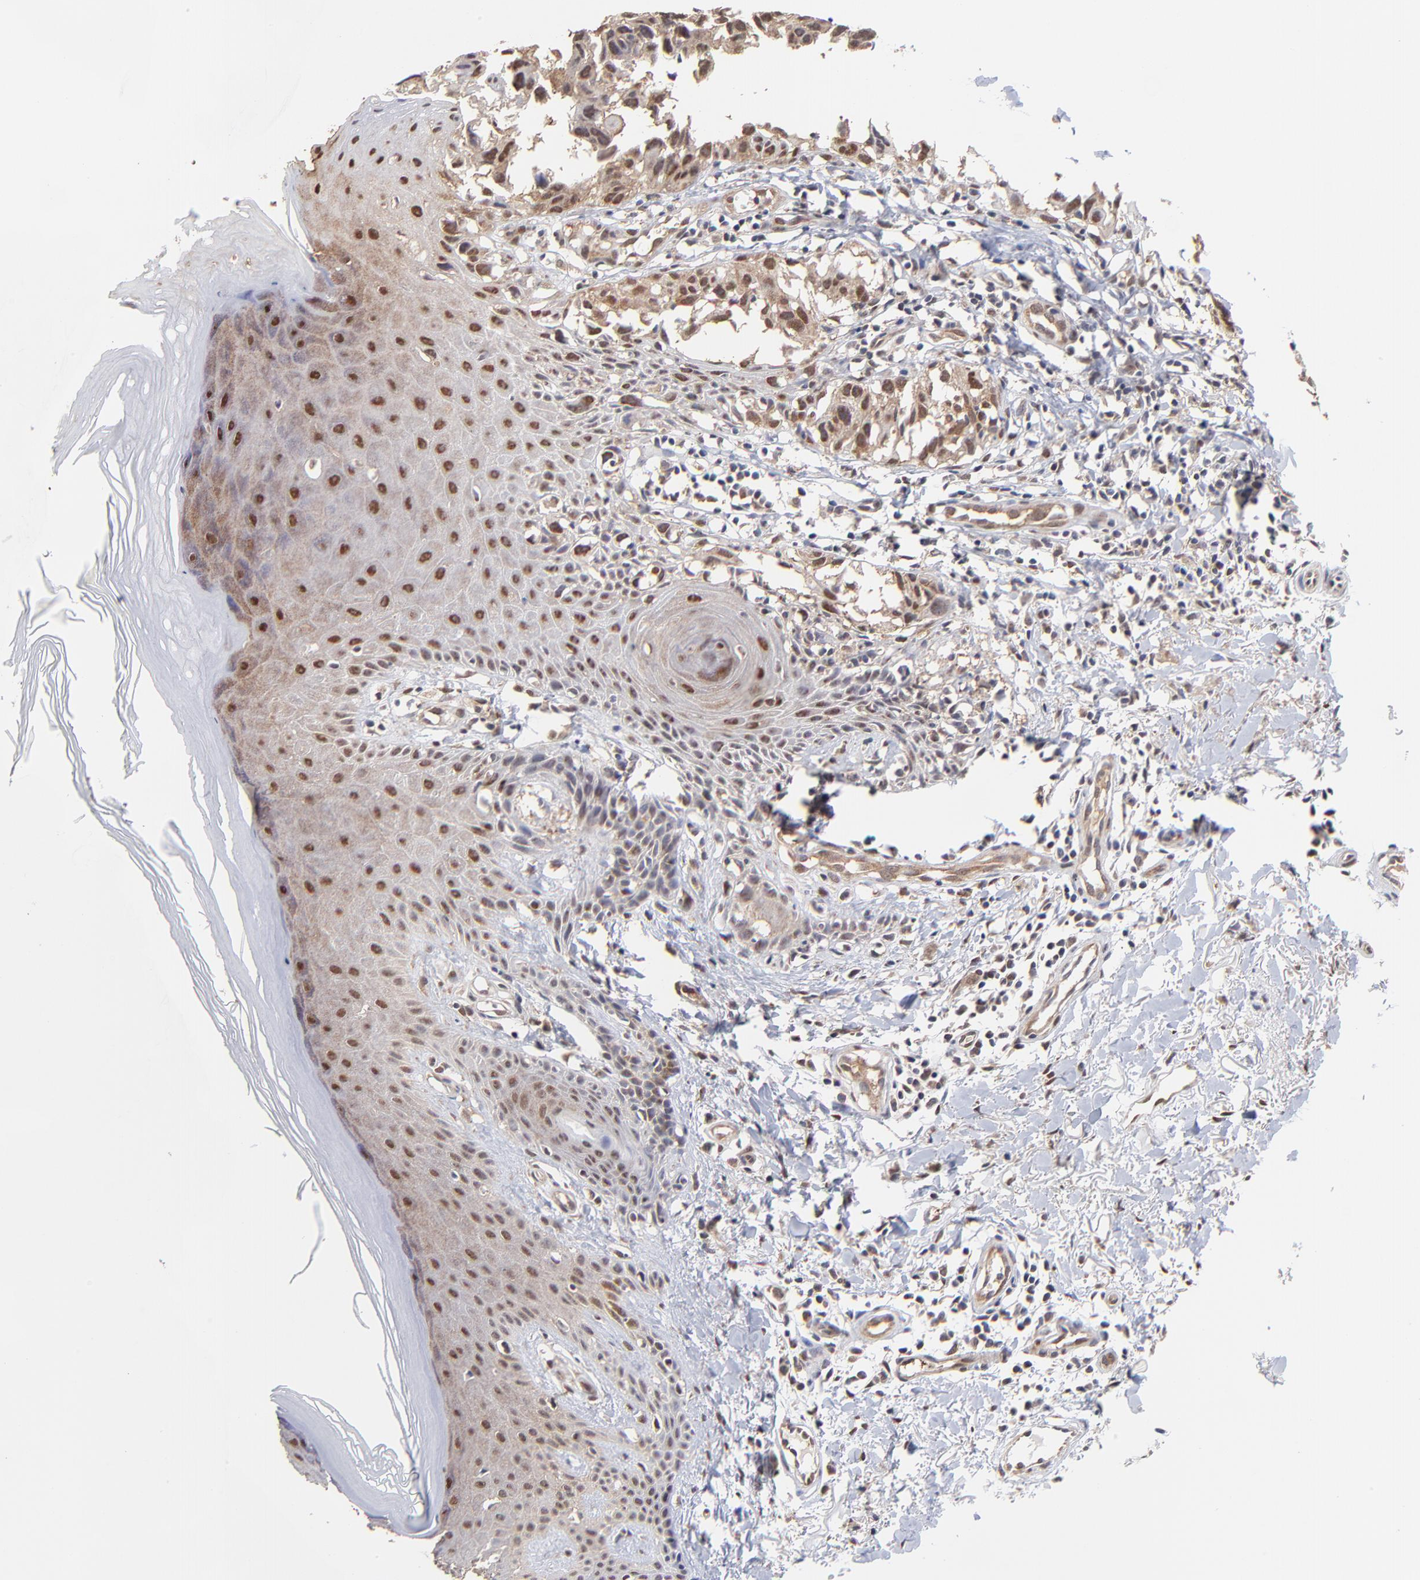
{"staining": {"intensity": "moderate", "quantity": ">75%", "location": "nuclear"}, "tissue": "melanoma", "cell_type": "Tumor cells", "image_type": "cancer", "snomed": [{"axis": "morphology", "description": "Malignant melanoma, NOS"}, {"axis": "topography", "description": "Skin"}], "caption": "Immunohistochemical staining of human malignant melanoma exhibits medium levels of moderate nuclear staining in about >75% of tumor cells. (DAB (3,3'-diaminobenzidine) IHC, brown staining for protein, blue staining for nuclei).", "gene": "PSMC4", "patient": {"sex": "female", "age": 77}}